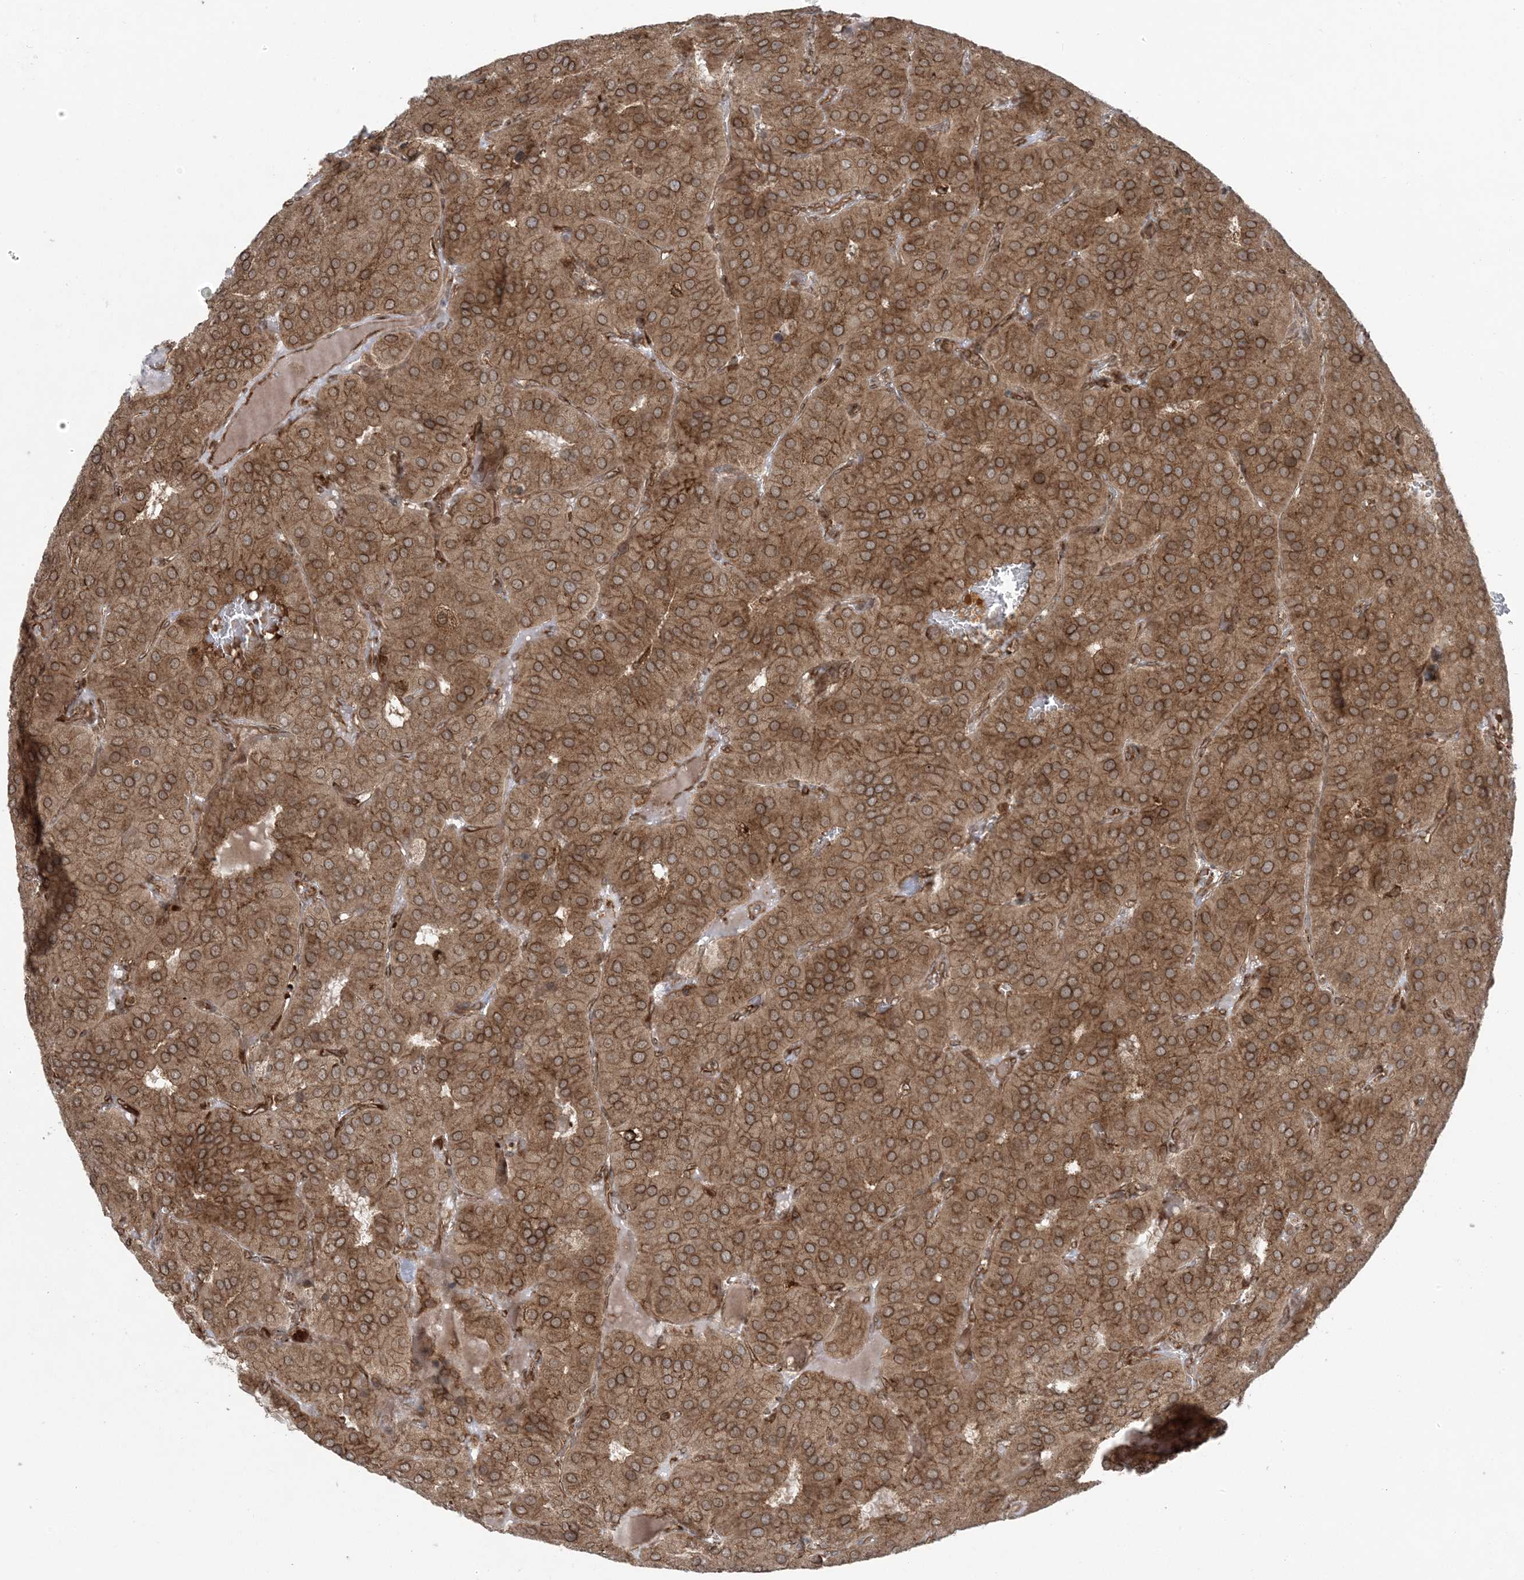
{"staining": {"intensity": "moderate", "quantity": ">75%", "location": "cytoplasmic/membranous,nuclear"}, "tissue": "parathyroid gland", "cell_type": "Glandular cells", "image_type": "normal", "snomed": [{"axis": "morphology", "description": "Normal tissue, NOS"}, {"axis": "morphology", "description": "Adenoma, NOS"}, {"axis": "topography", "description": "Parathyroid gland"}], "caption": "A micrograph showing moderate cytoplasmic/membranous,nuclear expression in about >75% of glandular cells in benign parathyroid gland, as visualized by brown immunohistochemical staining.", "gene": "DDX19B", "patient": {"sex": "female", "age": 86}}